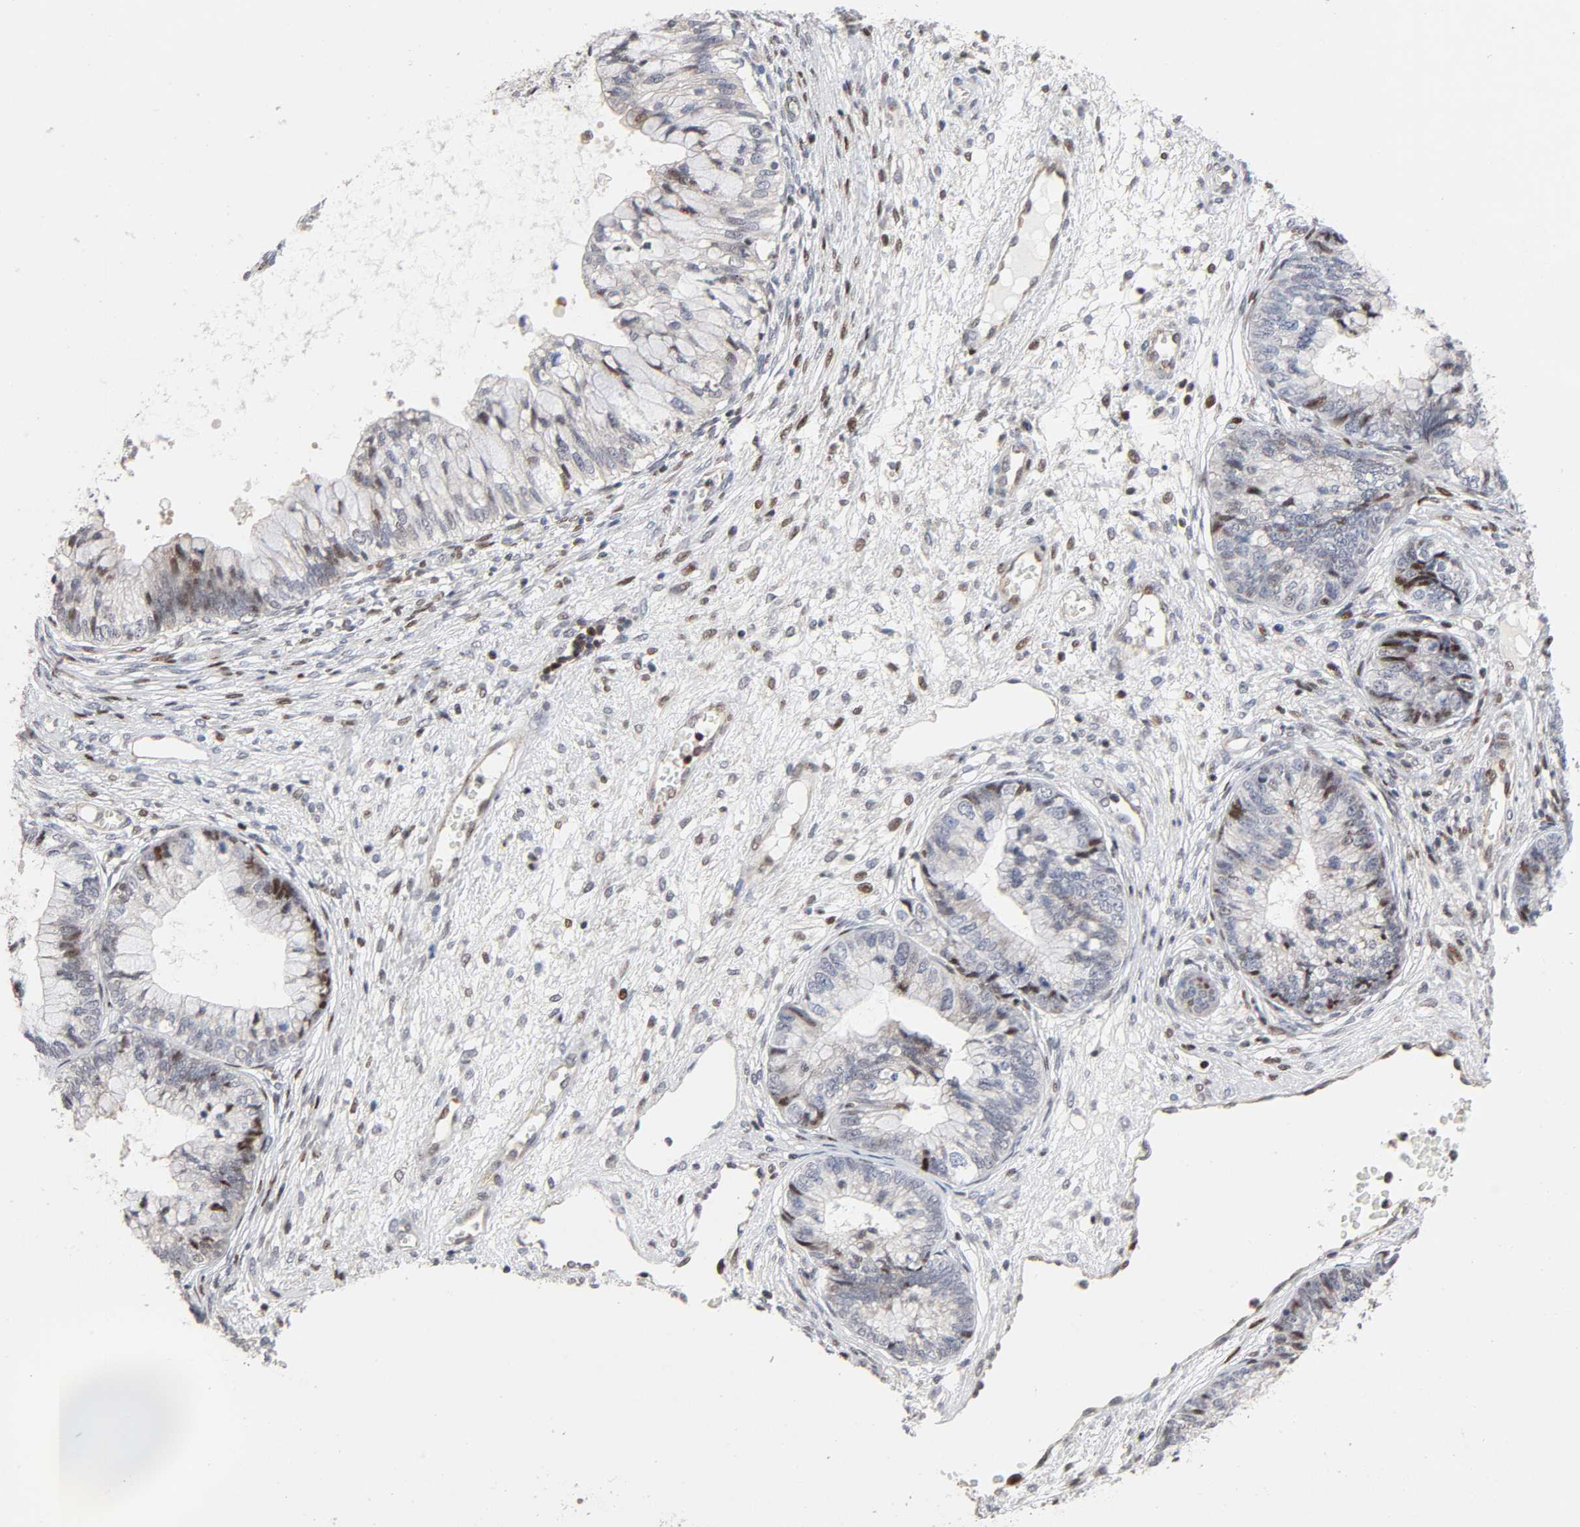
{"staining": {"intensity": "moderate", "quantity": "<25%", "location": "nuclear"}, "tissue": "cervical cancer", "cell_type": "Tumor cells", "image_type": "cancer", "snomed": [{"axis": "morphology", "description": "Adenocarcinoma, NOS"}, {"axis": "topography", "description": "Cervix"}], "caption": "The immunohistochemical stain labels moderate nuclear positivity in tumor cells of adenocarcinoma (cervical) tissue. Using DAB (3,3'-diaminobenzidine) (brown) and hematoxylin (blue) stains, captured at high magnification using brightfield microscopy.", "gene": "STK38", "patient": {"sex": "female", "age": 44}}